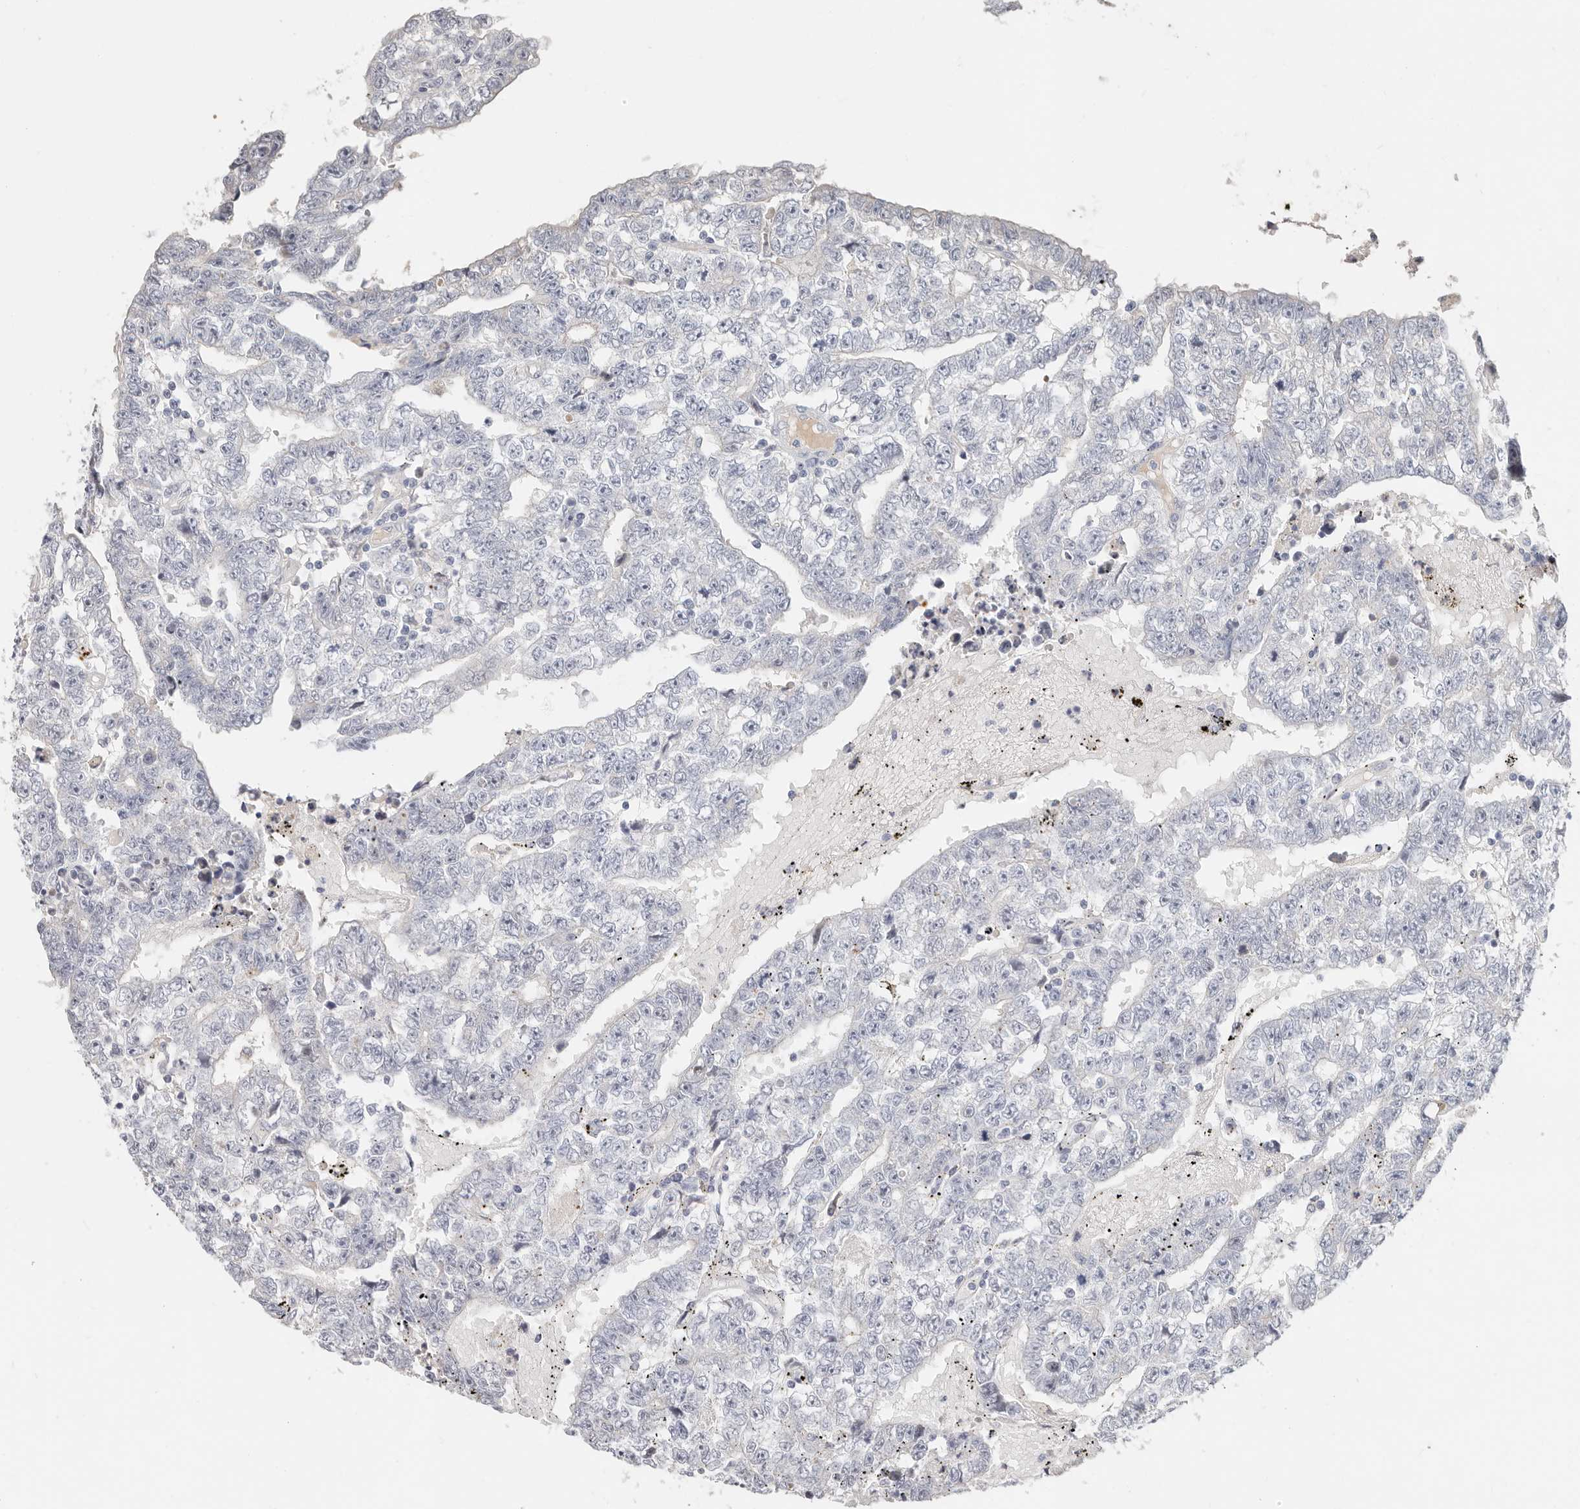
{"staining": {"intensity": "negative", "quantity": "none", "location": "none"}, "tissue": "testis cancer", "cell_type": "Tumor cells", "image_type": "cancer", "snomed": [{"axis": "morphology", "description": "Carcinoma, Embryonal, NOS"}, {"axis": "topography", "description": "Testis"}], "caption": "DAB immunohistochemical staining of human testis cancer (embryonal carcinoma) shows no significant positivity in tumor cells.", "gene": "ZRANB1", "patient": {"sex": "male", "age": 25}}